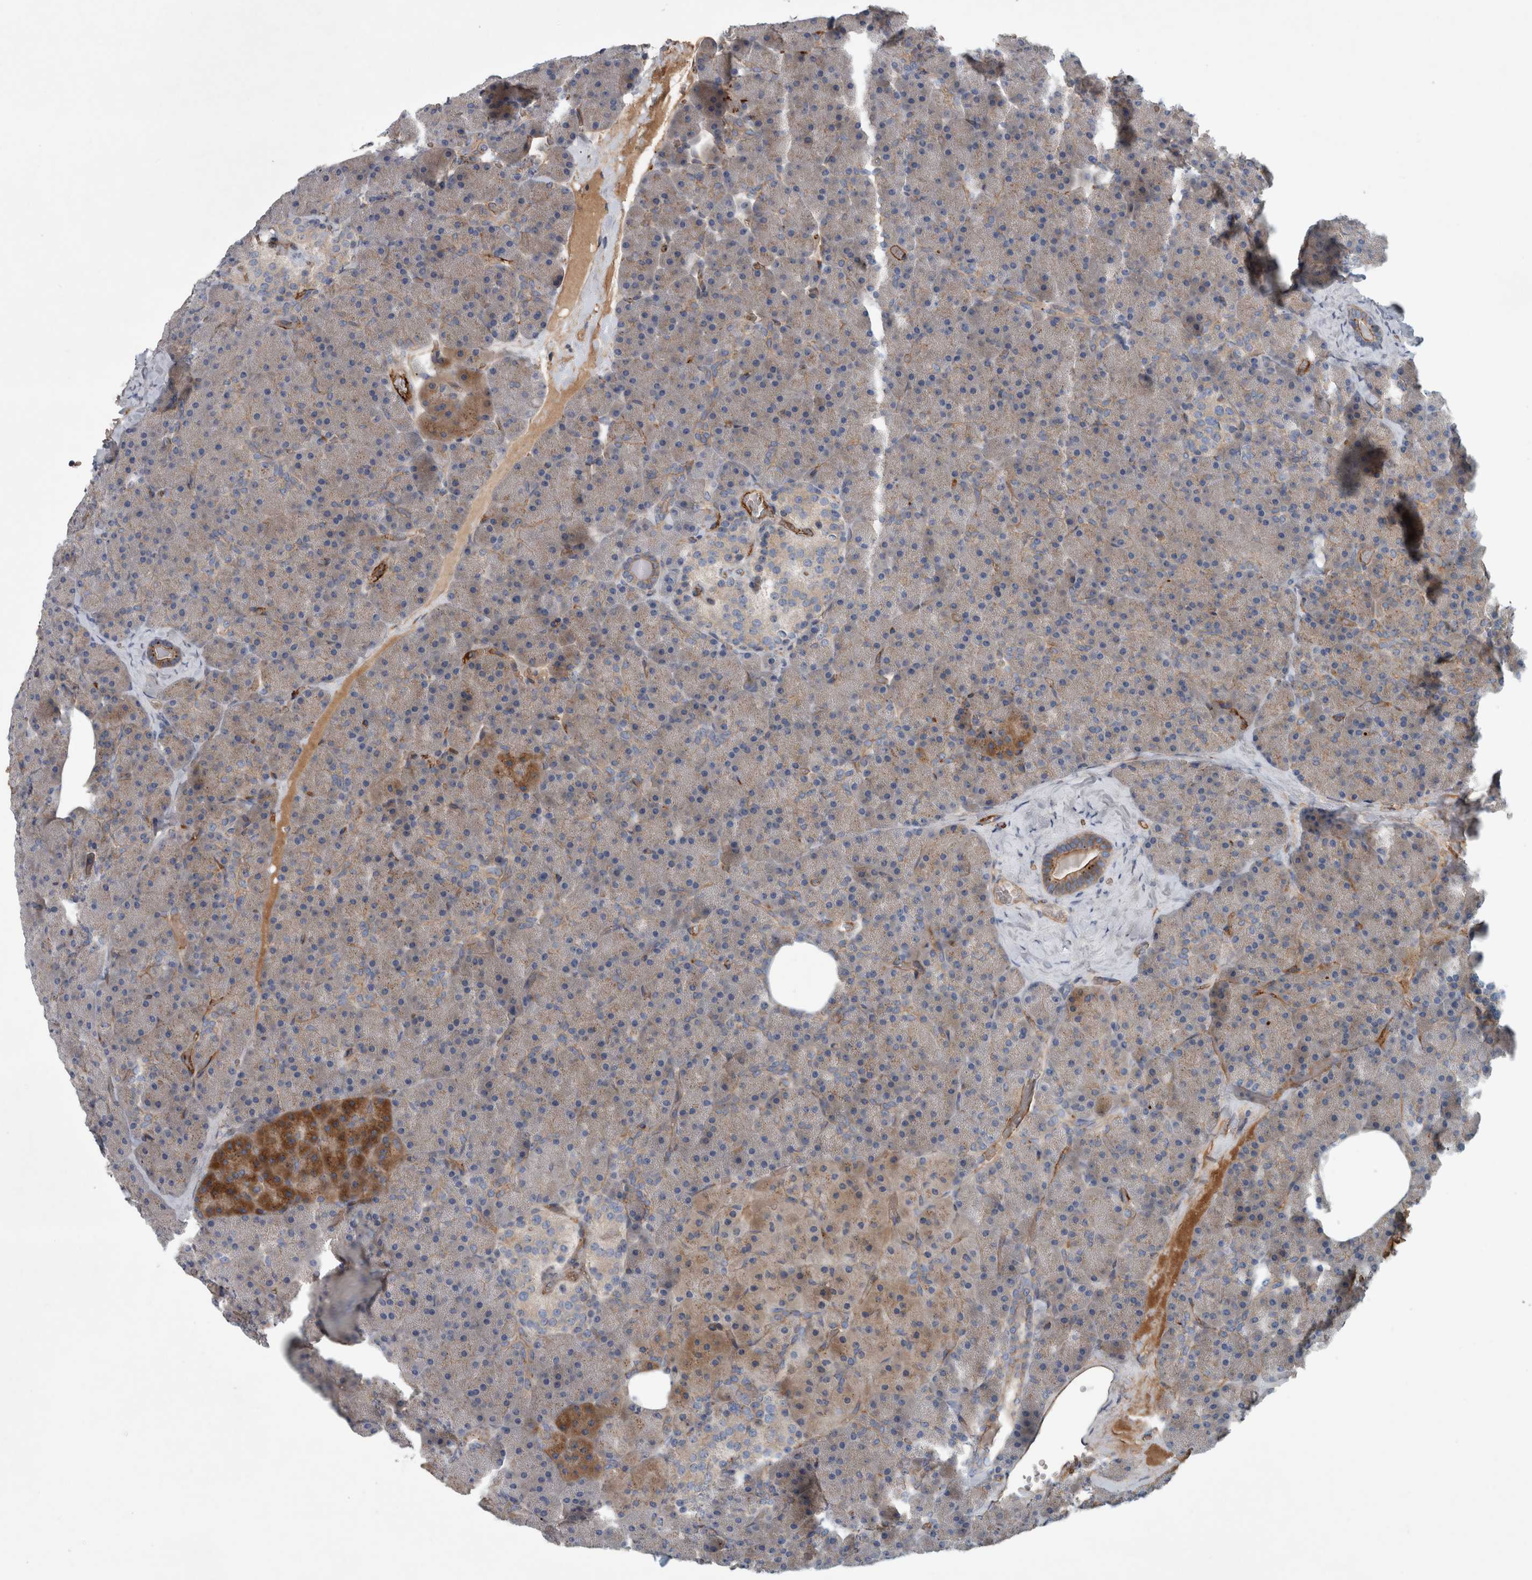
{"staining": {"intensity": "strong", "quantity": "<25%", "location": "cytoplasmic/membranous"}, "tissue": "pancreas", "cell_type": "Exocrine glandular cells", "image_type": "normal", "snomed": [{"axis": "morphology", "description": "Normal tissue, NOS"}, {"axis": "morphology", "description": "Carcinoid, malignant, NOS"}, {"axis": "topography", "description": "Pancreas"}], "caption": "Exocrine glandular cells reveal strong cytoplasmic/membranous staining in about <25% of cells in normal pancreas. (IHC, brightfield microscopy, high magnification).", "gene": "GLT8D2", "patient": {"sex": "female", "age": 35}}